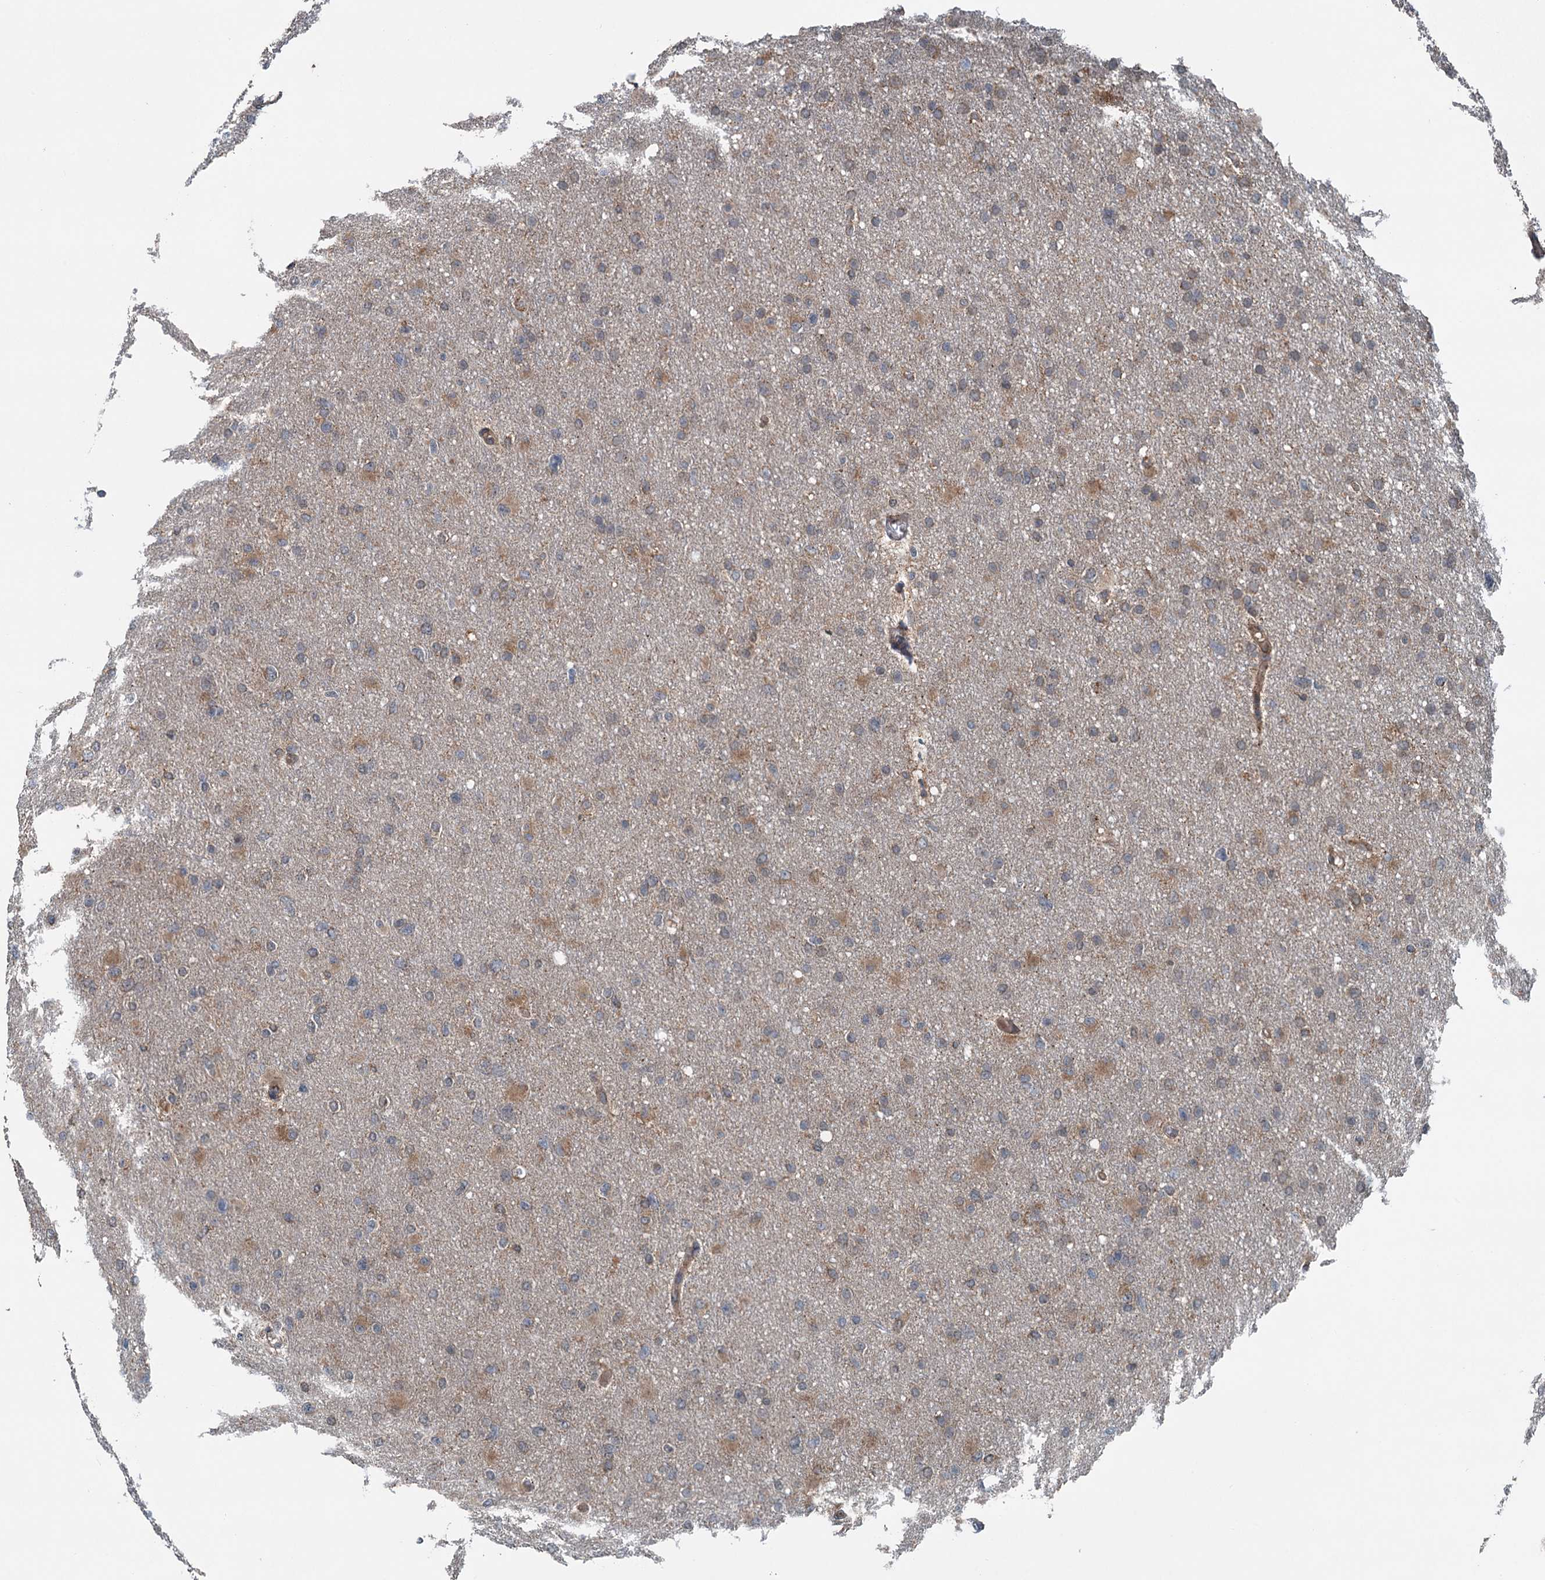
{"staining": {"intensity": "weak", "quantity": "25%-75%", "location": "cytoplasmic/membranous"}, "tissue": "glioma", "cell_type": "Tumor cells", "image_type": "cancer", "snomed": [{"axis": "morphology", "description": "Glioma, malignant, High grade"}, {"axis": "topography", "description": "Cerebral cortex"}], "caption": "High-power microscopy captured an IHC image of glioma, revealing weak cytoplasmic/membranous staining in approximately 25%-75% of tumor cells.", "gene": "TEDC1", "patient": {"sex": "female", "age": 36}}